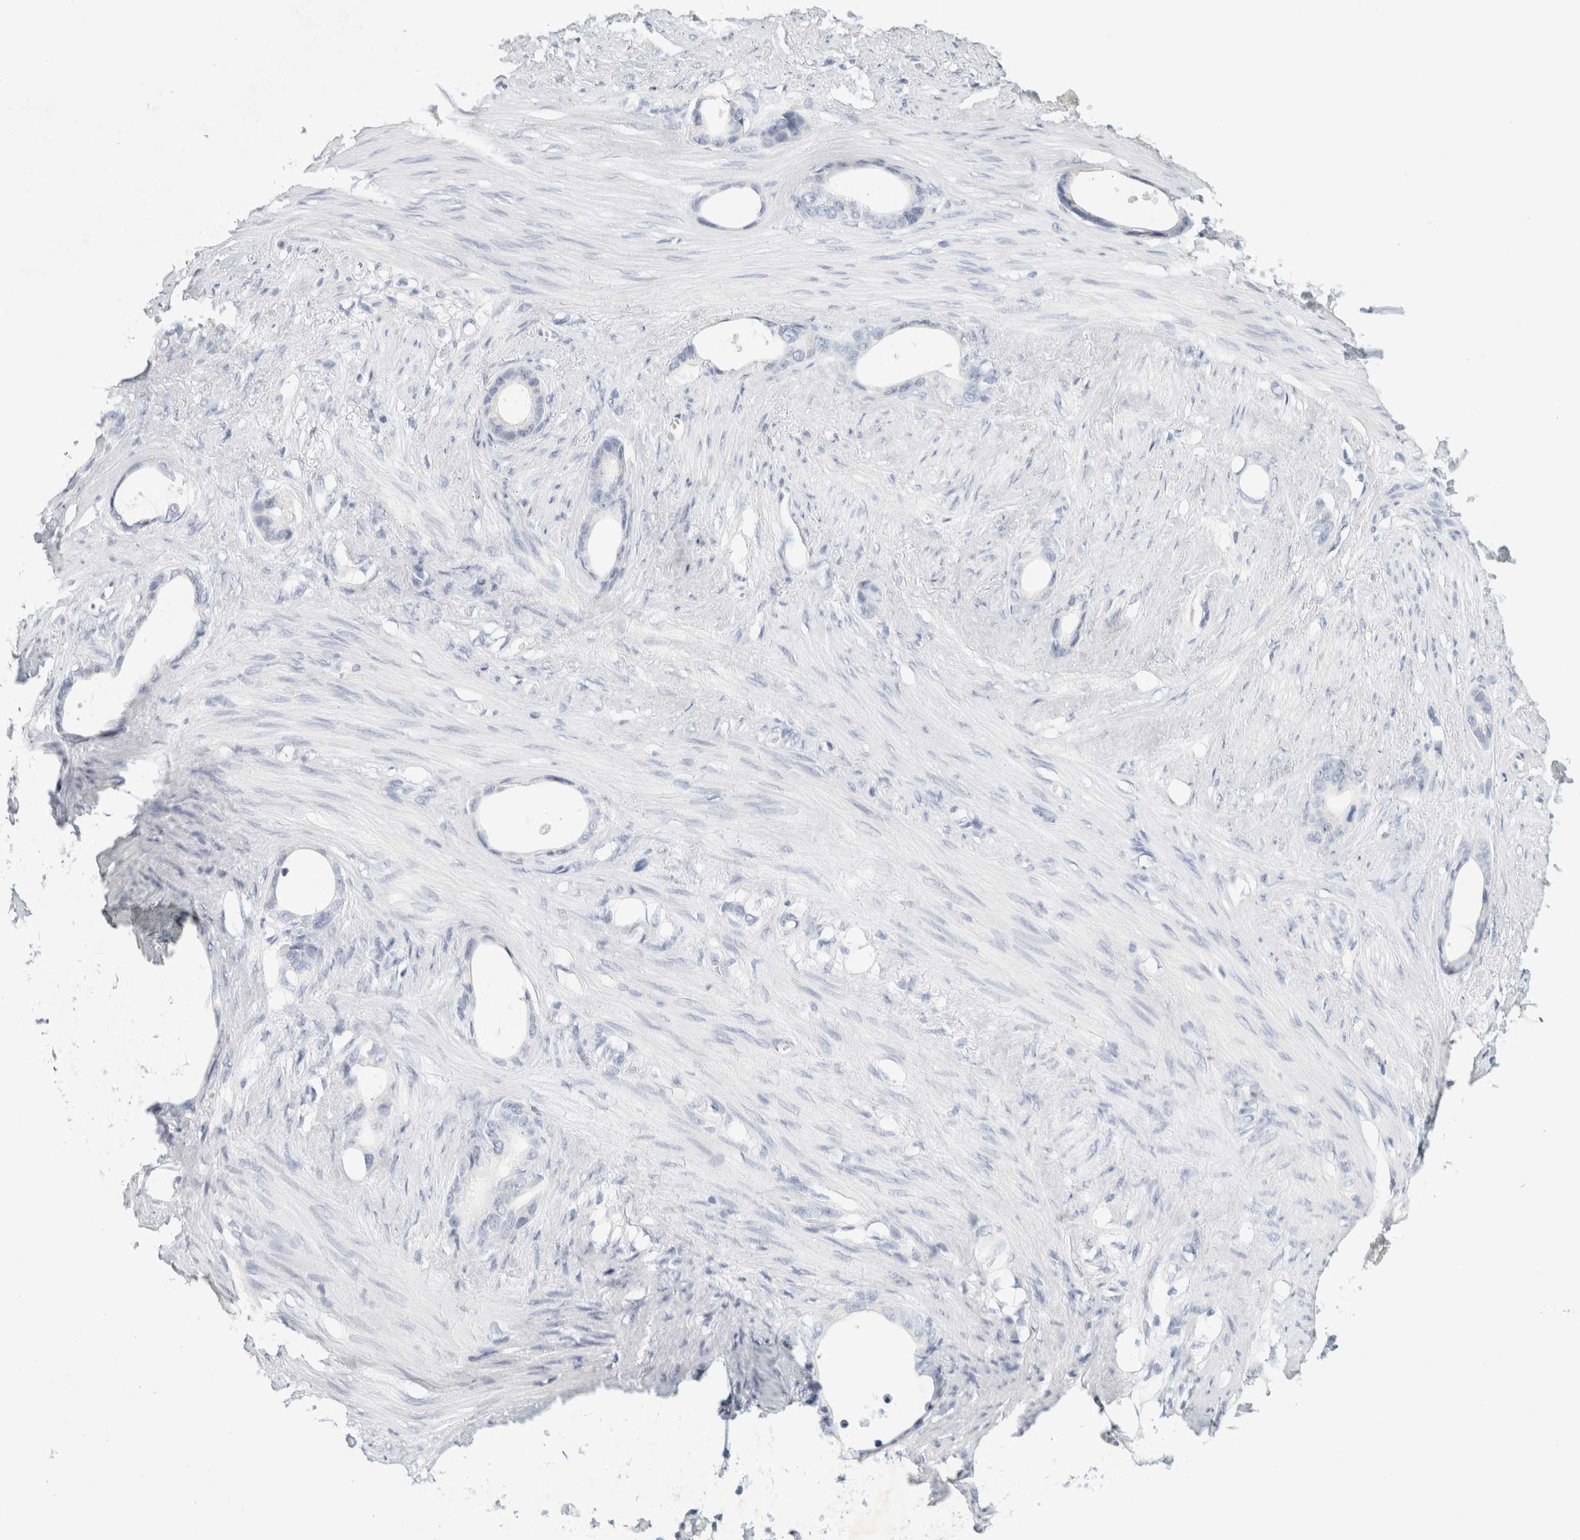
{"staining": {"intensity": "negative", "quantity": "none", "location": "none"}, "tissue": "stomach cancer", "cell_type": "Tumor cells", "image_type": "cancer", "snomed": [{"axis": "morphology", "description": "Adenocarcinoma, NOS"}, {"axis": "topography", "description": "Stomach"}], "caption": "Tumor cells are negative for brown protein staining in stomach cancer. (Immunohistochemistry, brightfield microscopy, high magnification).", "gene": "NEFM", "patient": {"sex": "female", "age": 75}}